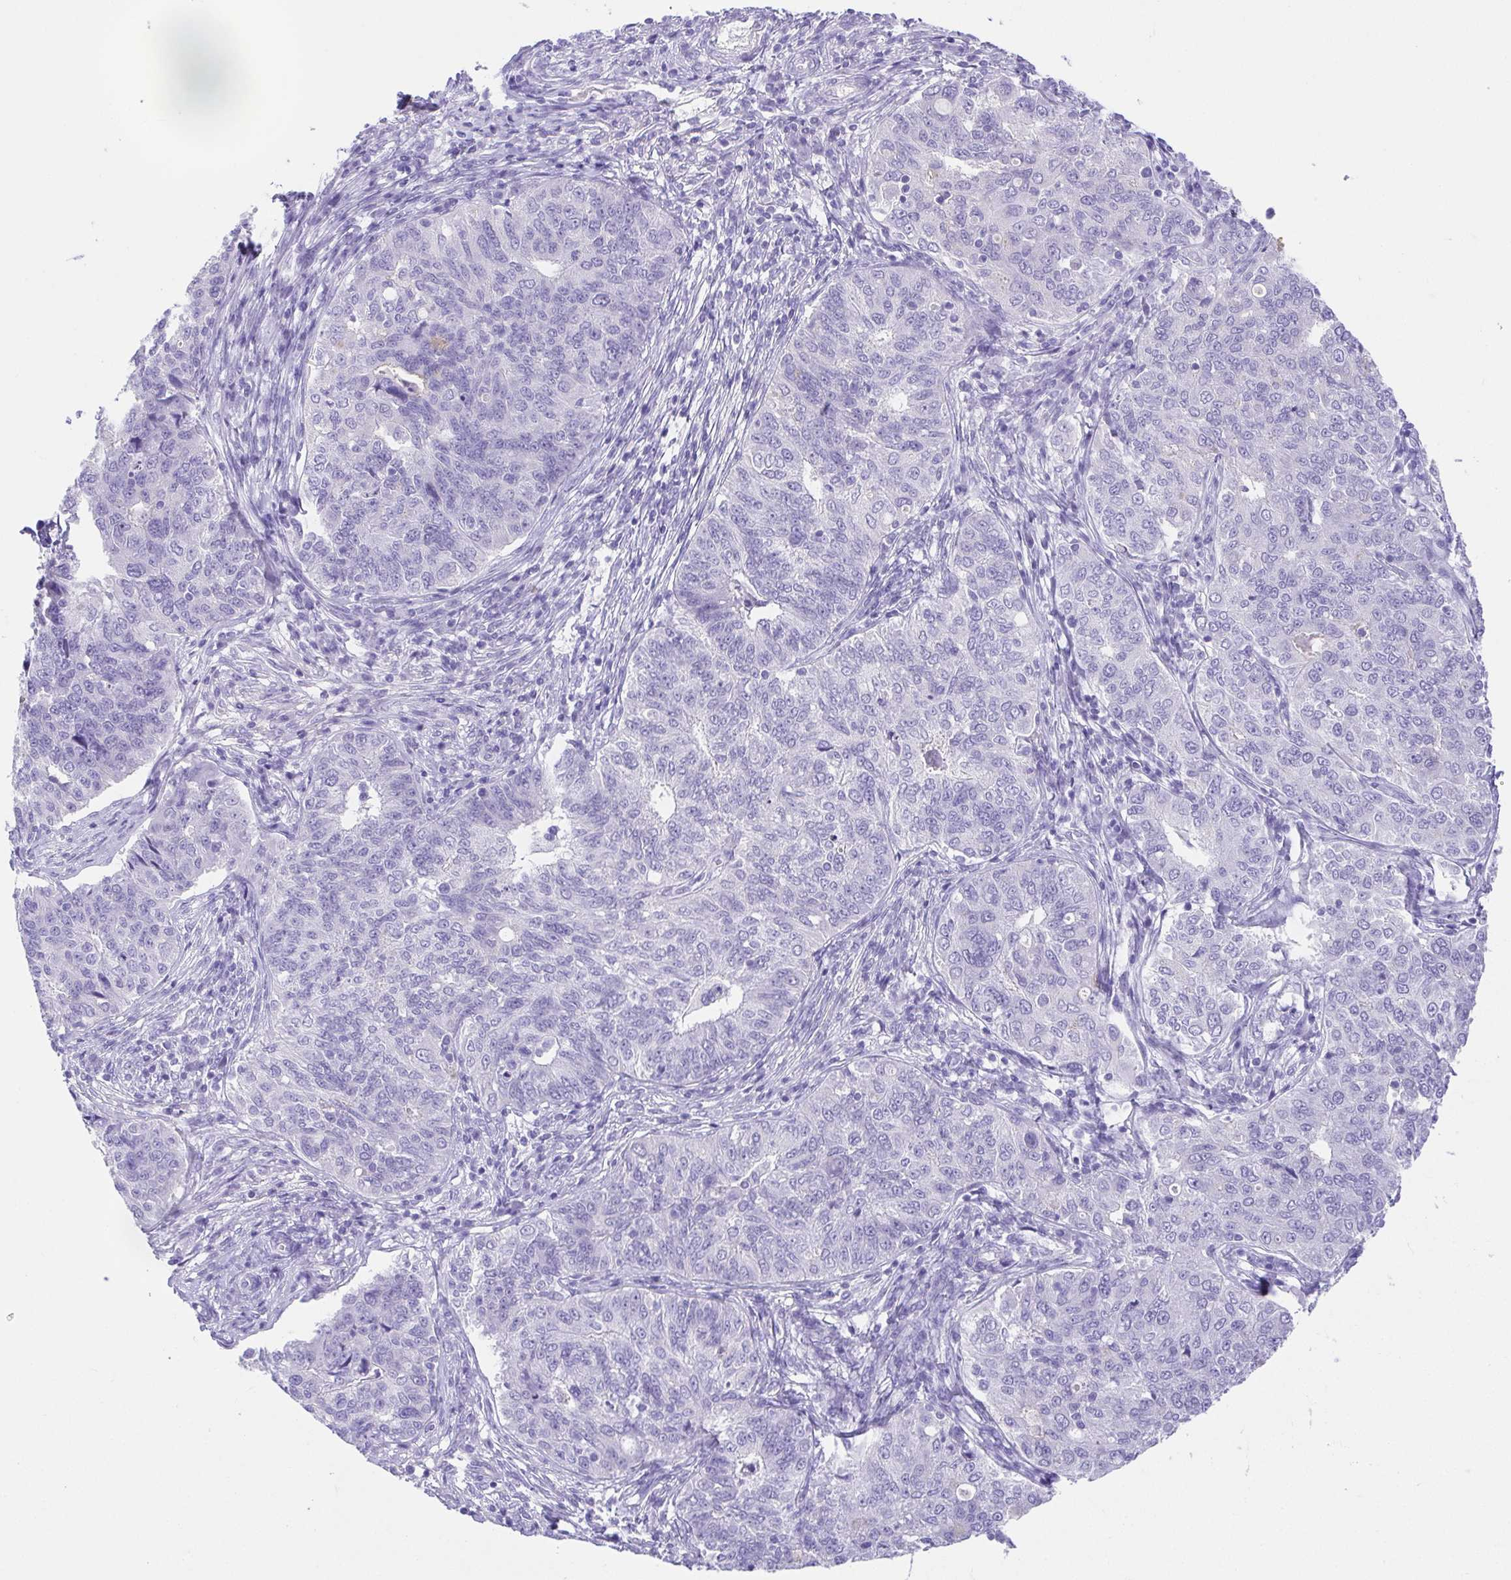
{"staining": {"intensity": "negative", "quantity": "none", "location": "none"}, "tissue": "endometrial cancer", "cell_type": "Tumor cells", "image_type": "cancer", "snomed": [{"axis": "morphology", "description": "Adenocarcinoma, NOS"}, {"axis": "topography", "description": "Endometrium"}], "caption": "Endometrial cancer was stained to show a protein in brown. There is no significant expression in tumor cells. Nuclei are stained in blue.", "gene": "SPATA4", "patient": {"sex": "female", "age": 43}}